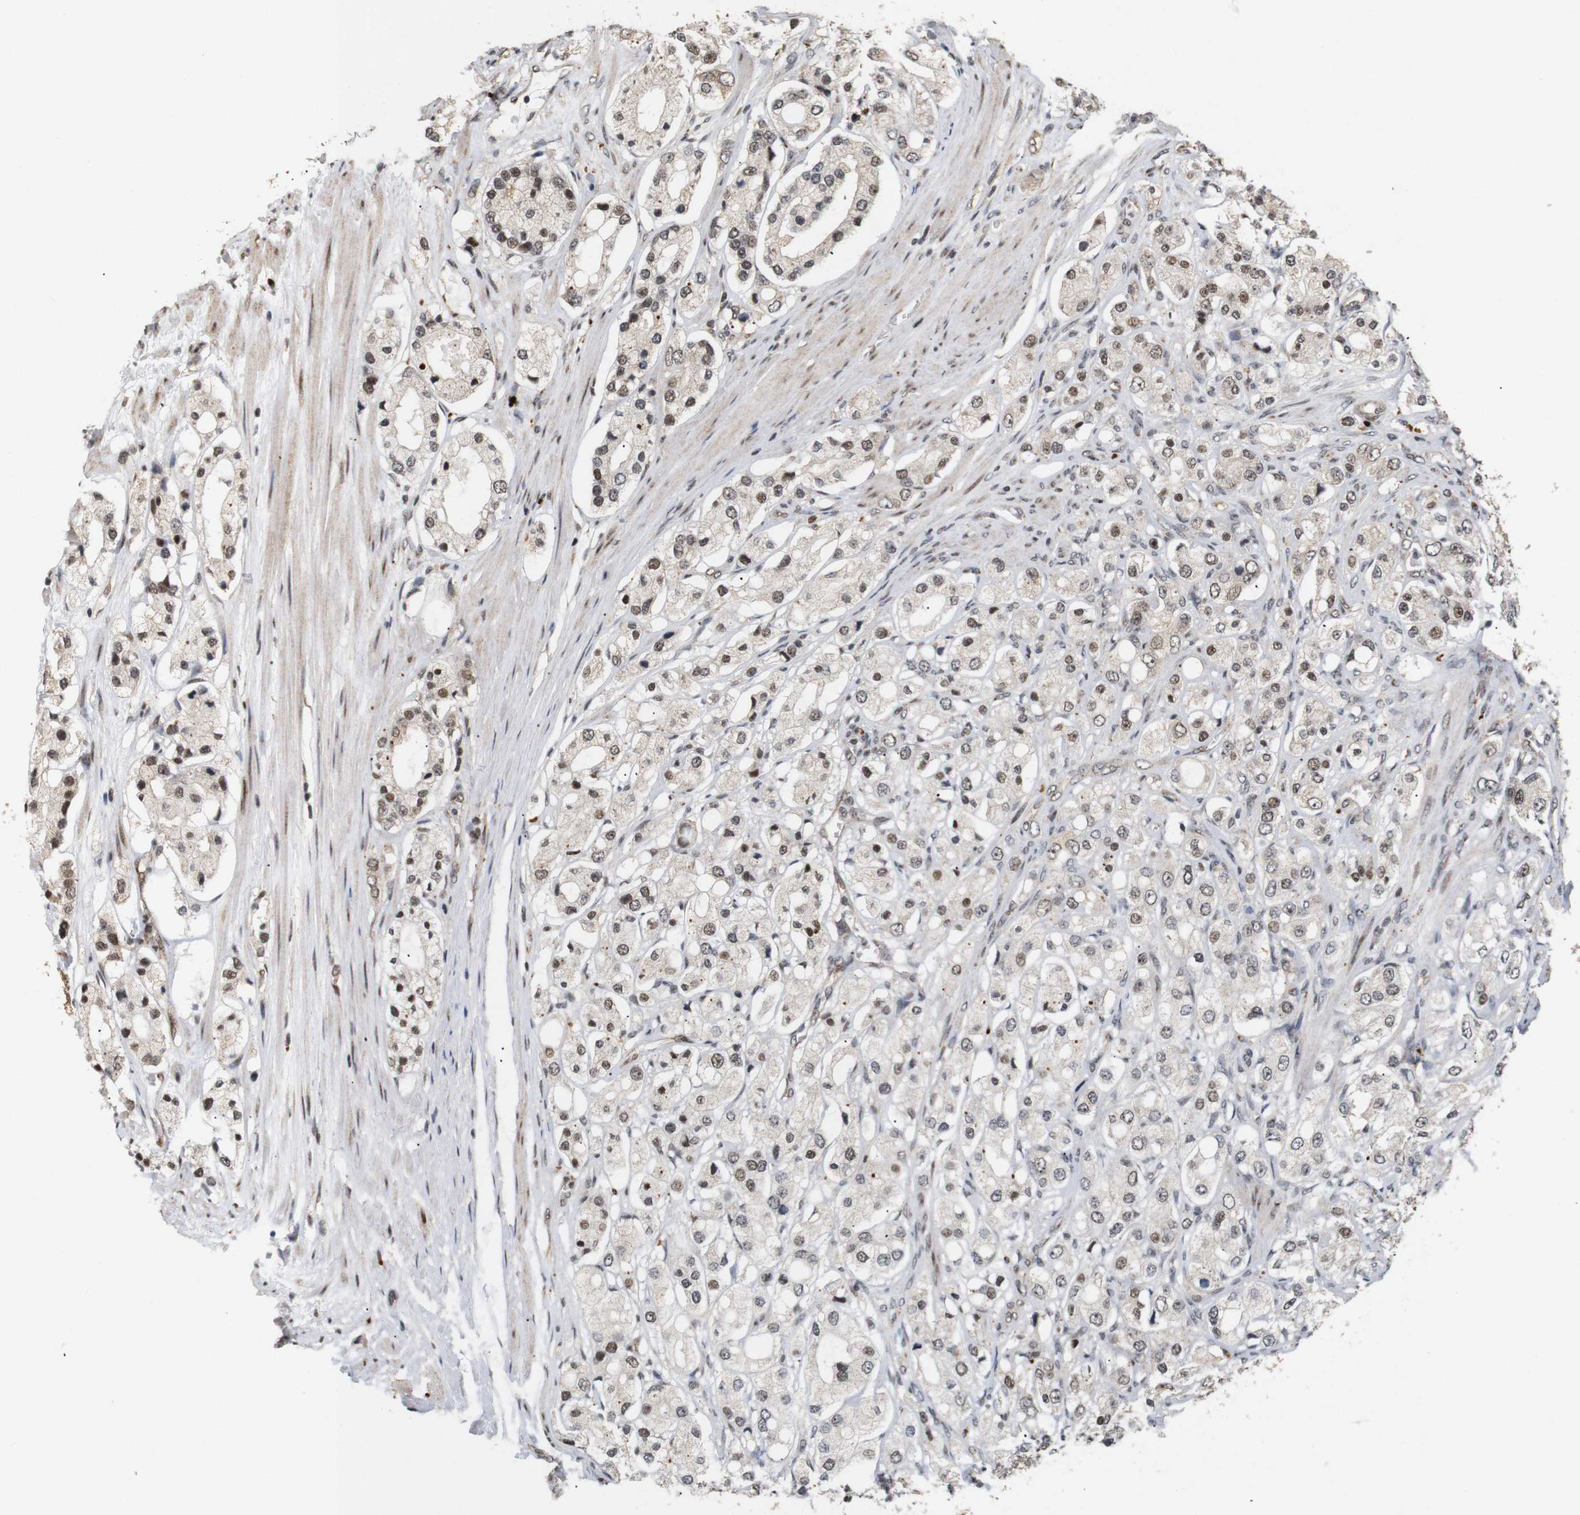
{"staining": {"intensity": "weak", "quantity": "25%-75%", "location": "nuclear"}, "tissue": "prostate cancer", "cell_type": "Tumor cells", "image_type": "cancer", "snomed": [{"axis": "morphology", "description": "Adenocarcinoma, High grade"}, {"axis": "topography", "description": "Prostate"}], "caption": "An immunohistochemistry image of tumor tissue is shown. Protein staining in brown shows weak nuclear positivity in prostate adenocarcinoma (high-grade) within tumor cells.", "gene": "PYM1", "patient": {"sex": "male", "age": 65}}